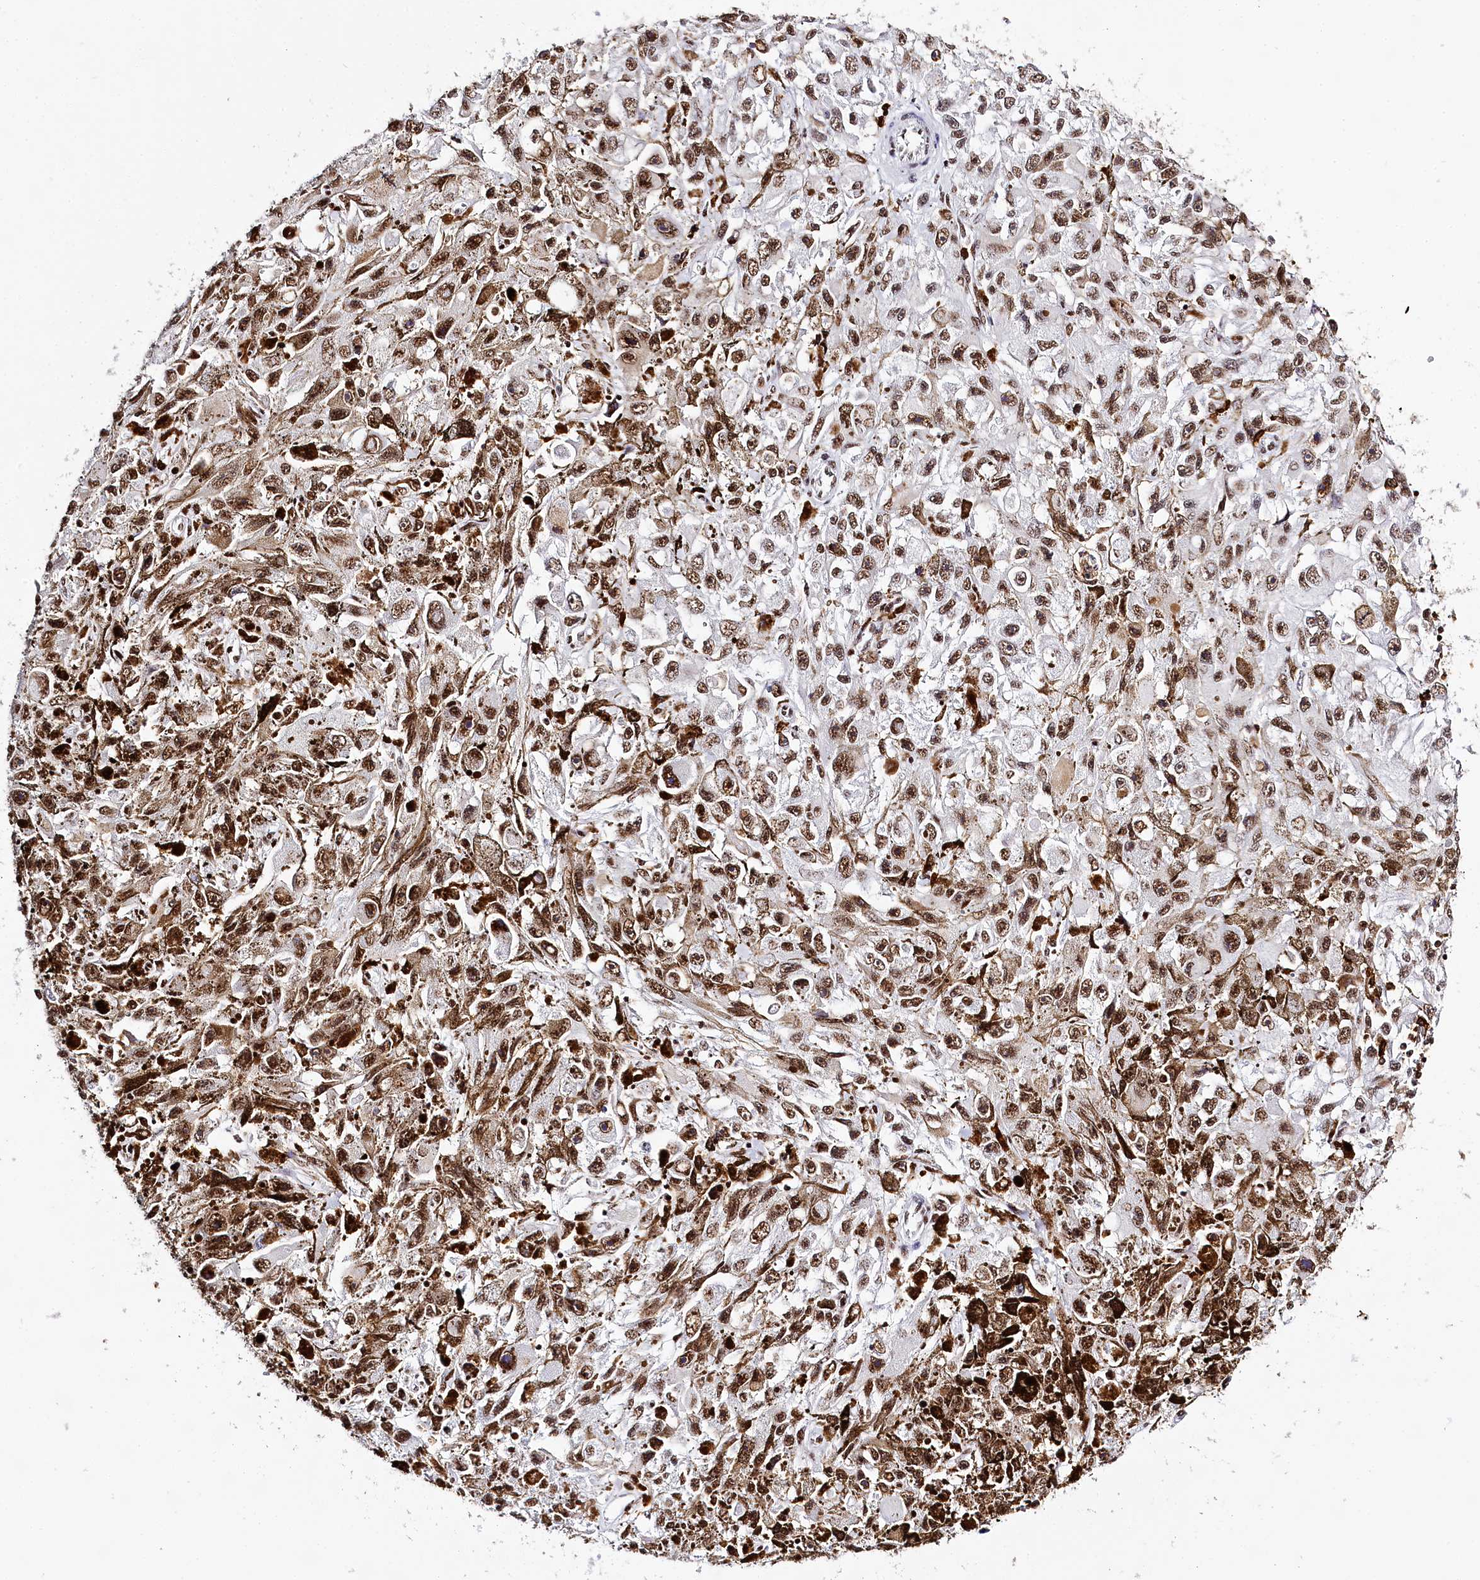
{"staining": {"intensity": "moderate", "quantity": ">75%", "location": "cytoplasmic/membranous,nuclear"}, "tissue": "melanoma", "cell_type": "Tumor cells", "image_type": "cancer", "snomed": [{"axis": "morphology", "description": "Malignant melanoma, NOS"}, {"axis": "topography", "description": "Skin"}], "caption": "A histopathology image of human melanoma stained for a protein shows moderate cytoplasmic/membranous and nuclear brown staining in tumor cells.", "gene": "BARD1", "patient": {"sex": "female", "age": 104}}